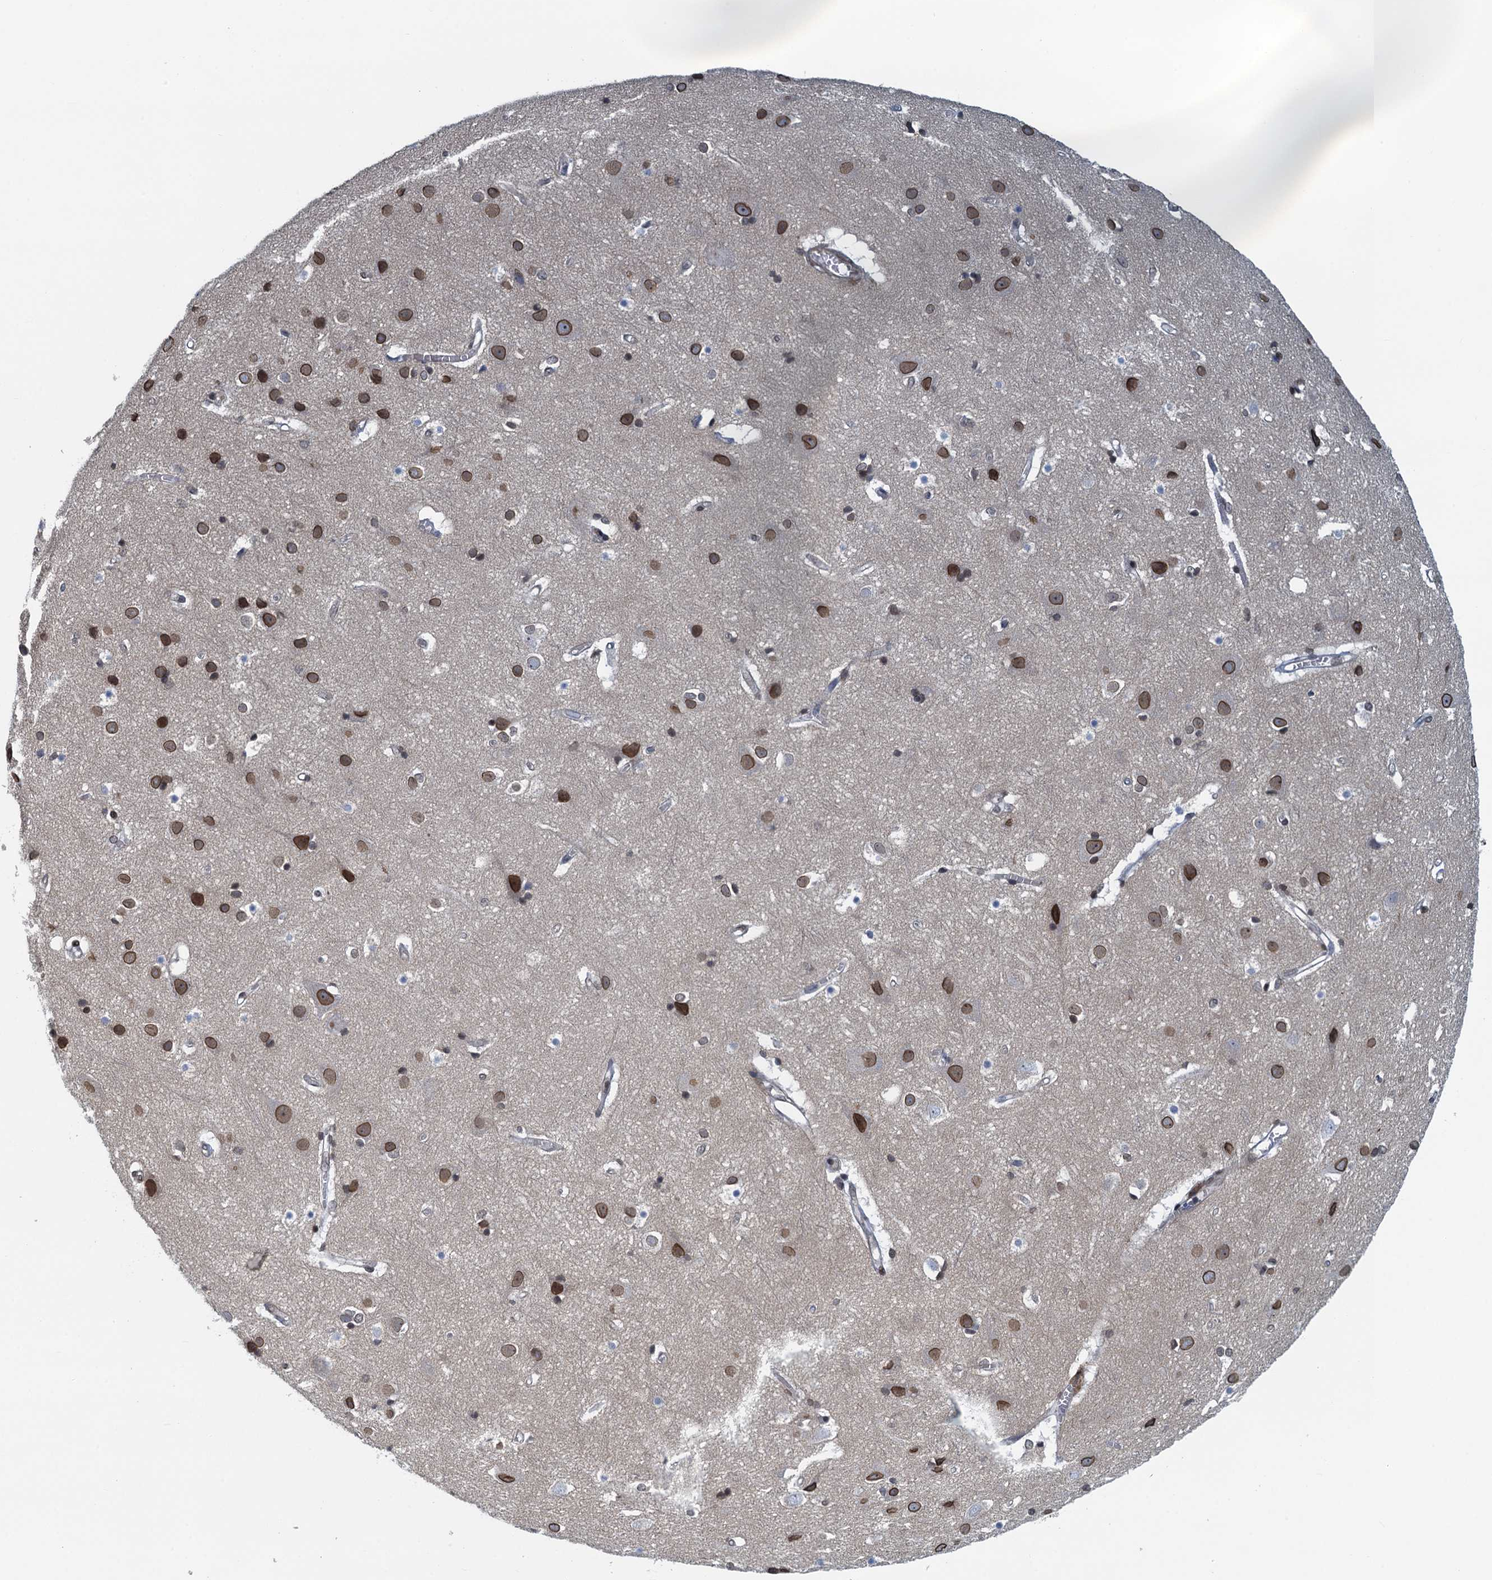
{"staining": {"intensity": "moderate", "quantity": ">75%", "location": "nuclear"}, "tissue": "cerebral cortex", "cell_type": "Endothelial cells", "image_type": "normal", "snomed": [{"axis": "morphology", "description": "Normal tissue, NOS"}, {"axis": "topography", "description": "Cerebral cortex"}], "caption": "Endothelial cells show moderate nuclear staining in about >75% of cells in benign cerebral cortex. Ihc stains the protein of interest in brown and the nuclei are stained blue.", "gene": "CCDC34", "patient": {"sex": "male", "age": 54}}